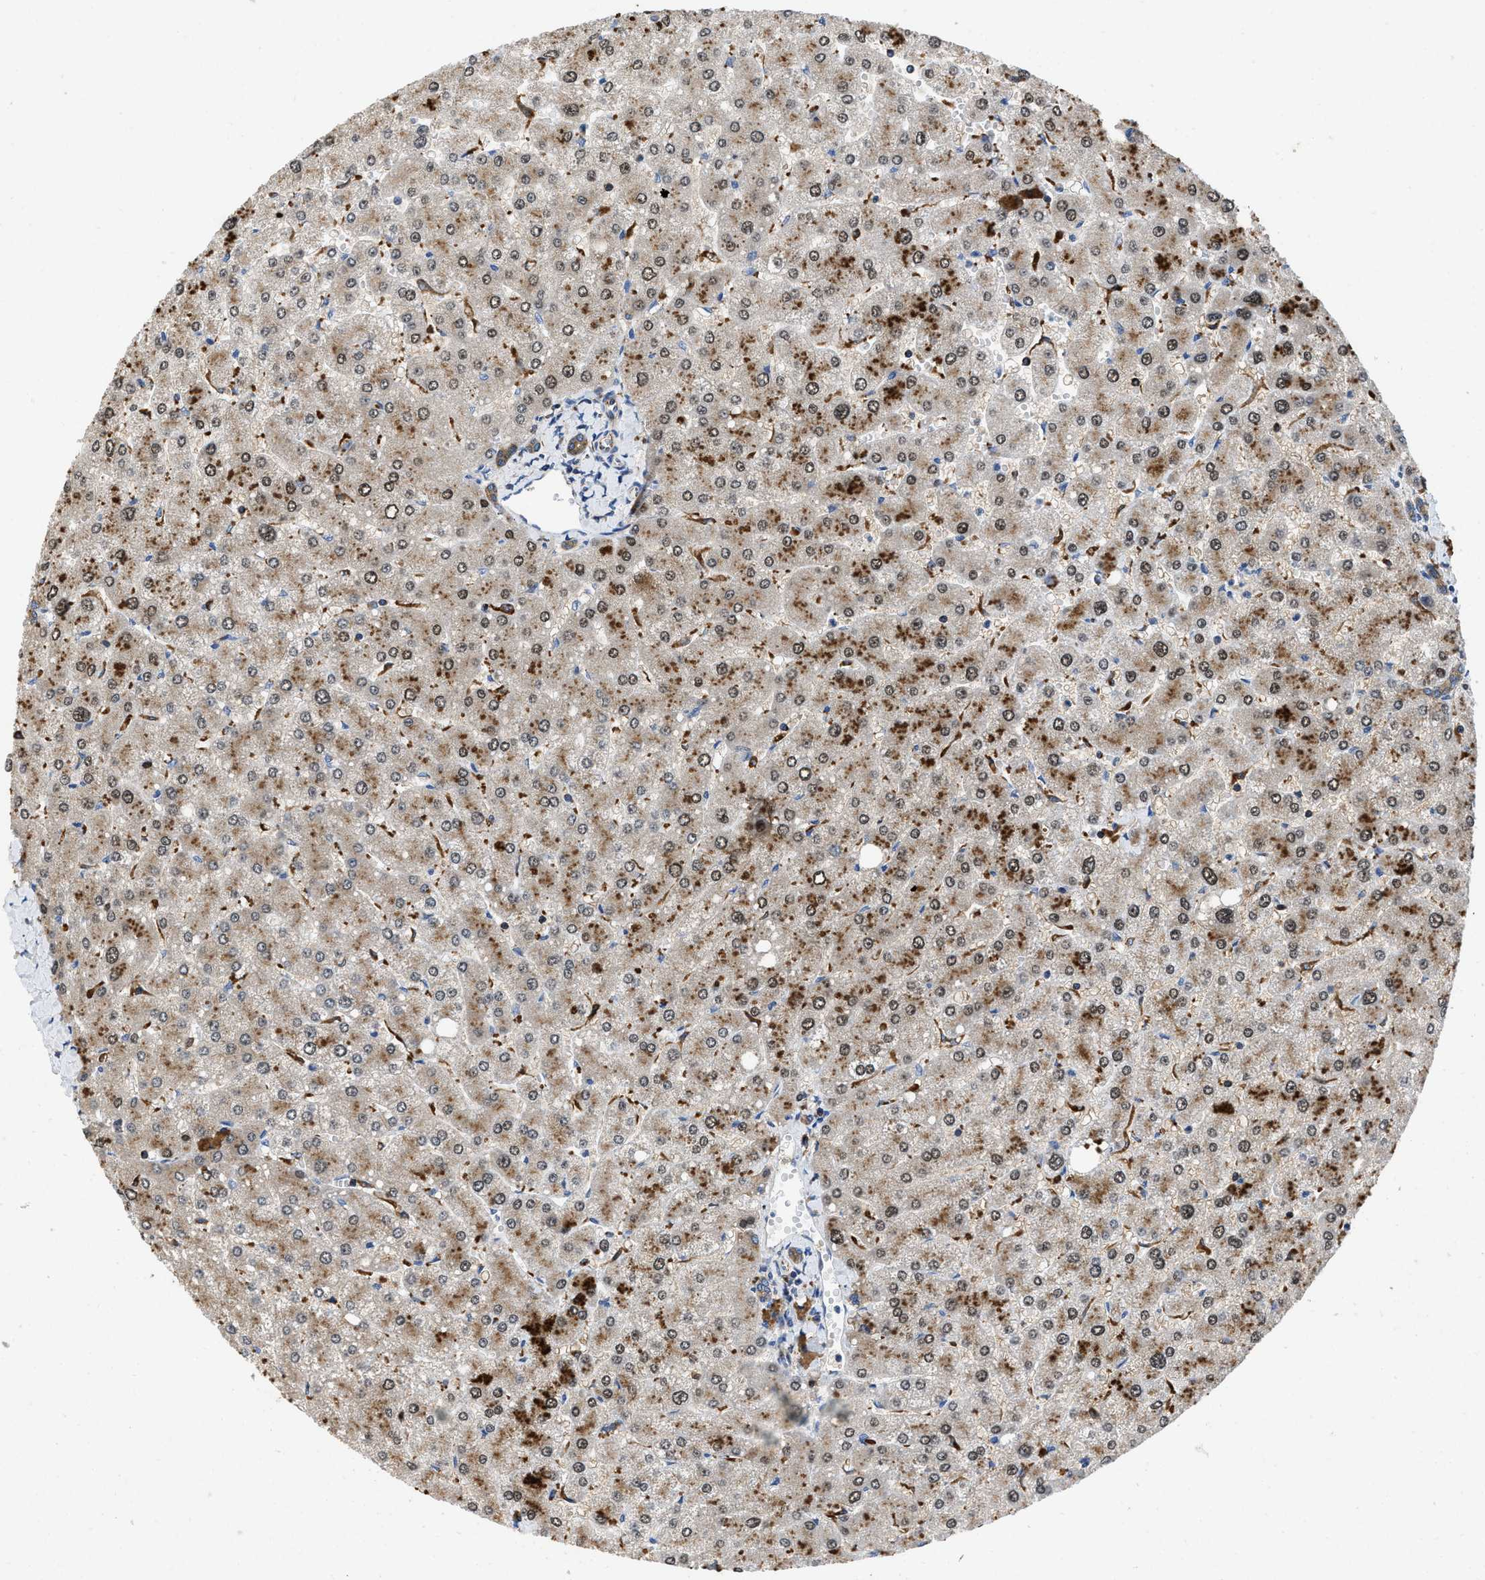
{"staining": {"intensity": "moderate", "quantity": ">75%", "location": "cytoplasmic/membranous"}, "tissue": "liver", "cell_type": "Cholangiocytes", "image_type": "normal", "snomed": [{"axis": "morphology", "description": "Normal tissue, NOS"}, {"axis": "topography", "description": "Liver"}], "caption": "DAB (3,3'-diaminobenzidine) immunohistochemical staining of benign human liver reveals moderate cytoplasmic/membranous protein positivity in approximately >75% of cholangiocytes.", "gene": "ENPP4", "patient": {"sex": "male", "age": 55}}